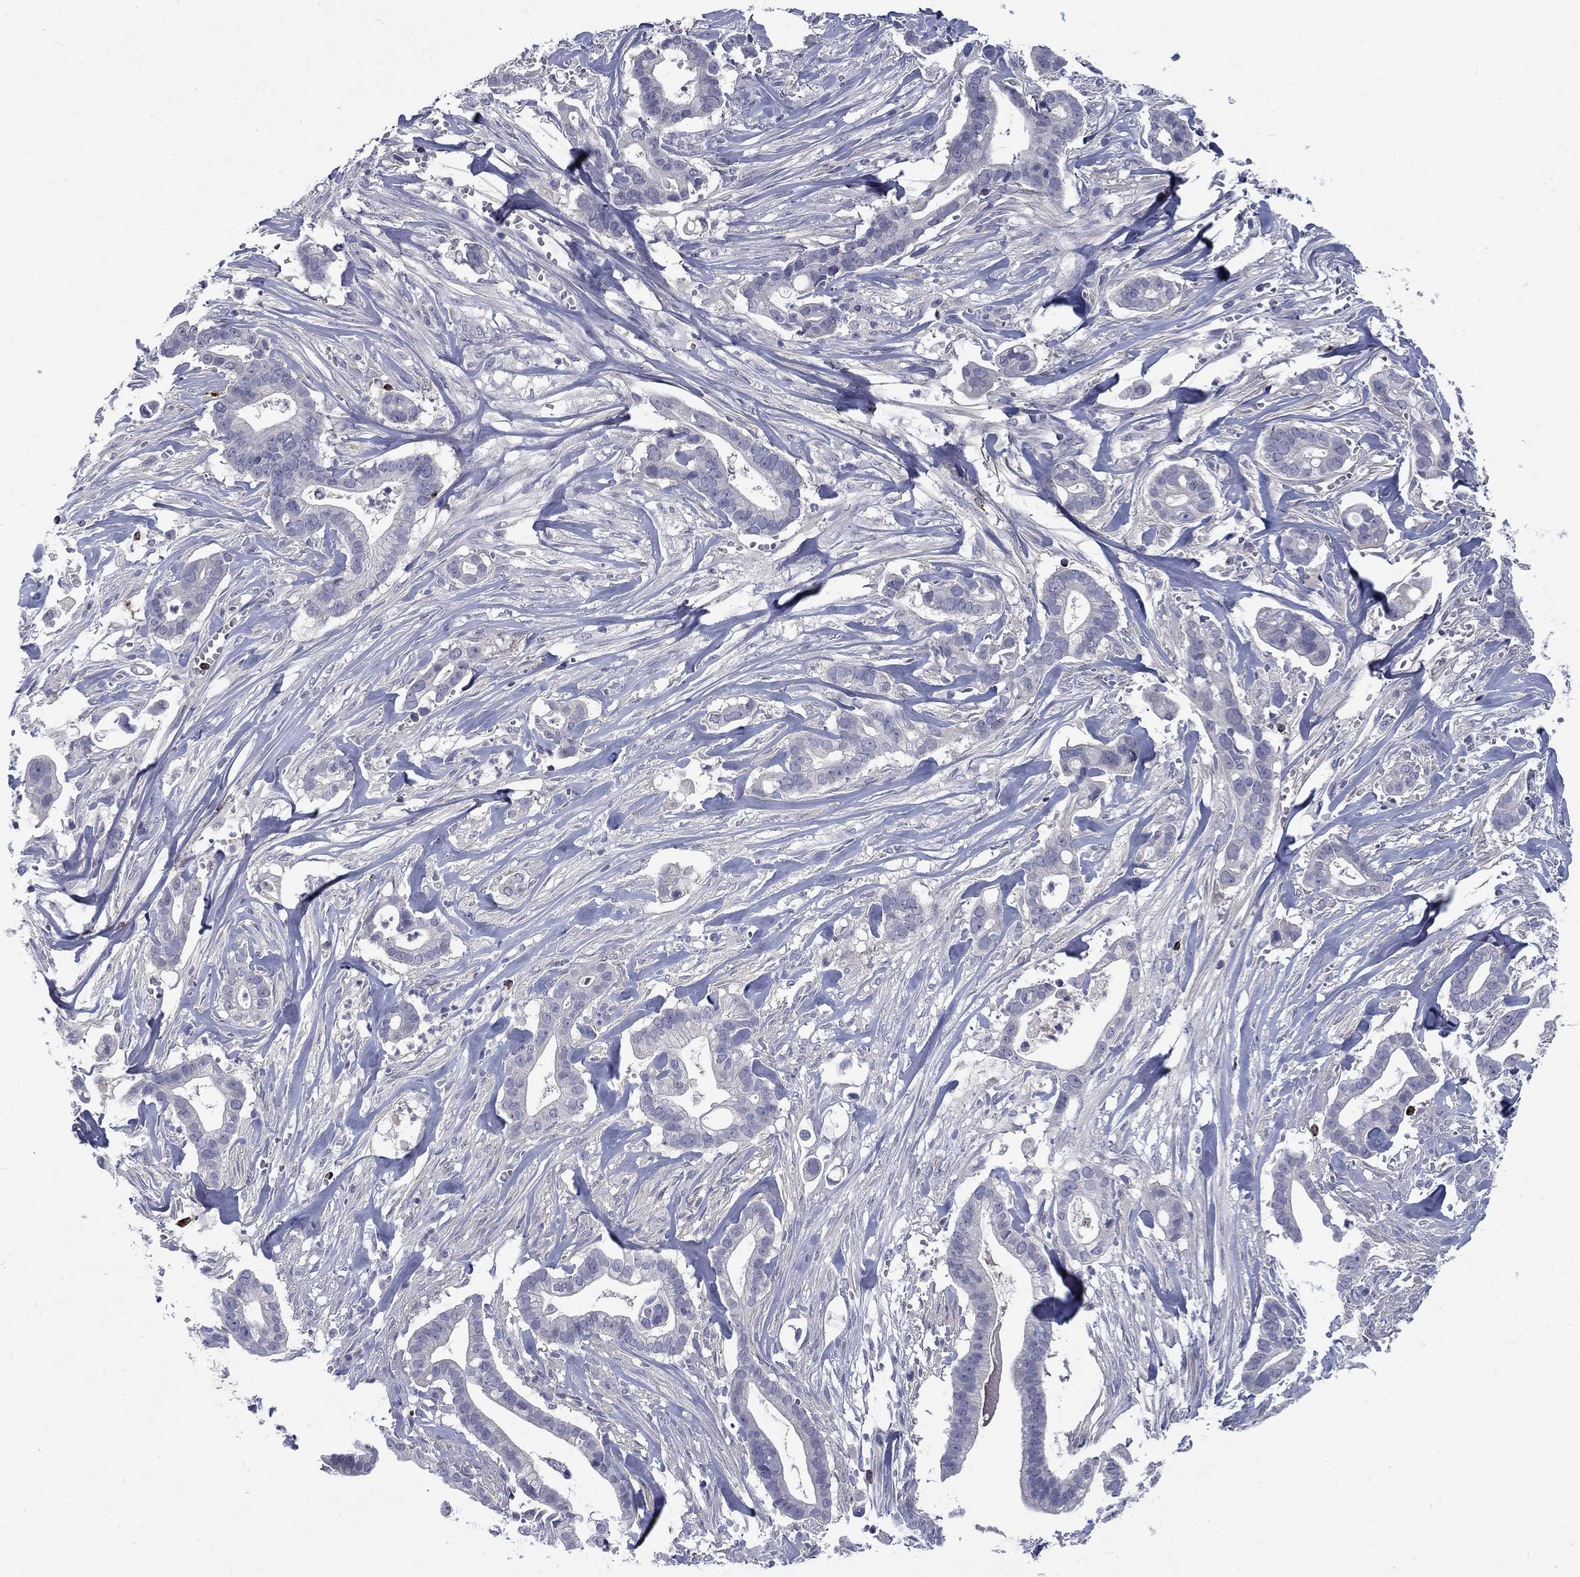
{"staining": {"intensity": "negative", "quantity": "none", "location": "none"}, "tissue": "pancreatic cancer", "cell_type": "Tumor cells", "image_type": "cancer", "snomed": [{"axis": "morphology", "description": "Adenocarcinoma, NOS"}, {"axis": "topography", "description": "Pancreas"}], "caption": "Immunohistochemistry (IHC) photomicrograph of neoplastic tissue: human pancreatic cancer stained with DAB (3,3'-diaminobenzidine) reveals no significant protein expression in tumor cells.", "gene": "GZMA", "patient": {"sex": "male", "age": 61}}